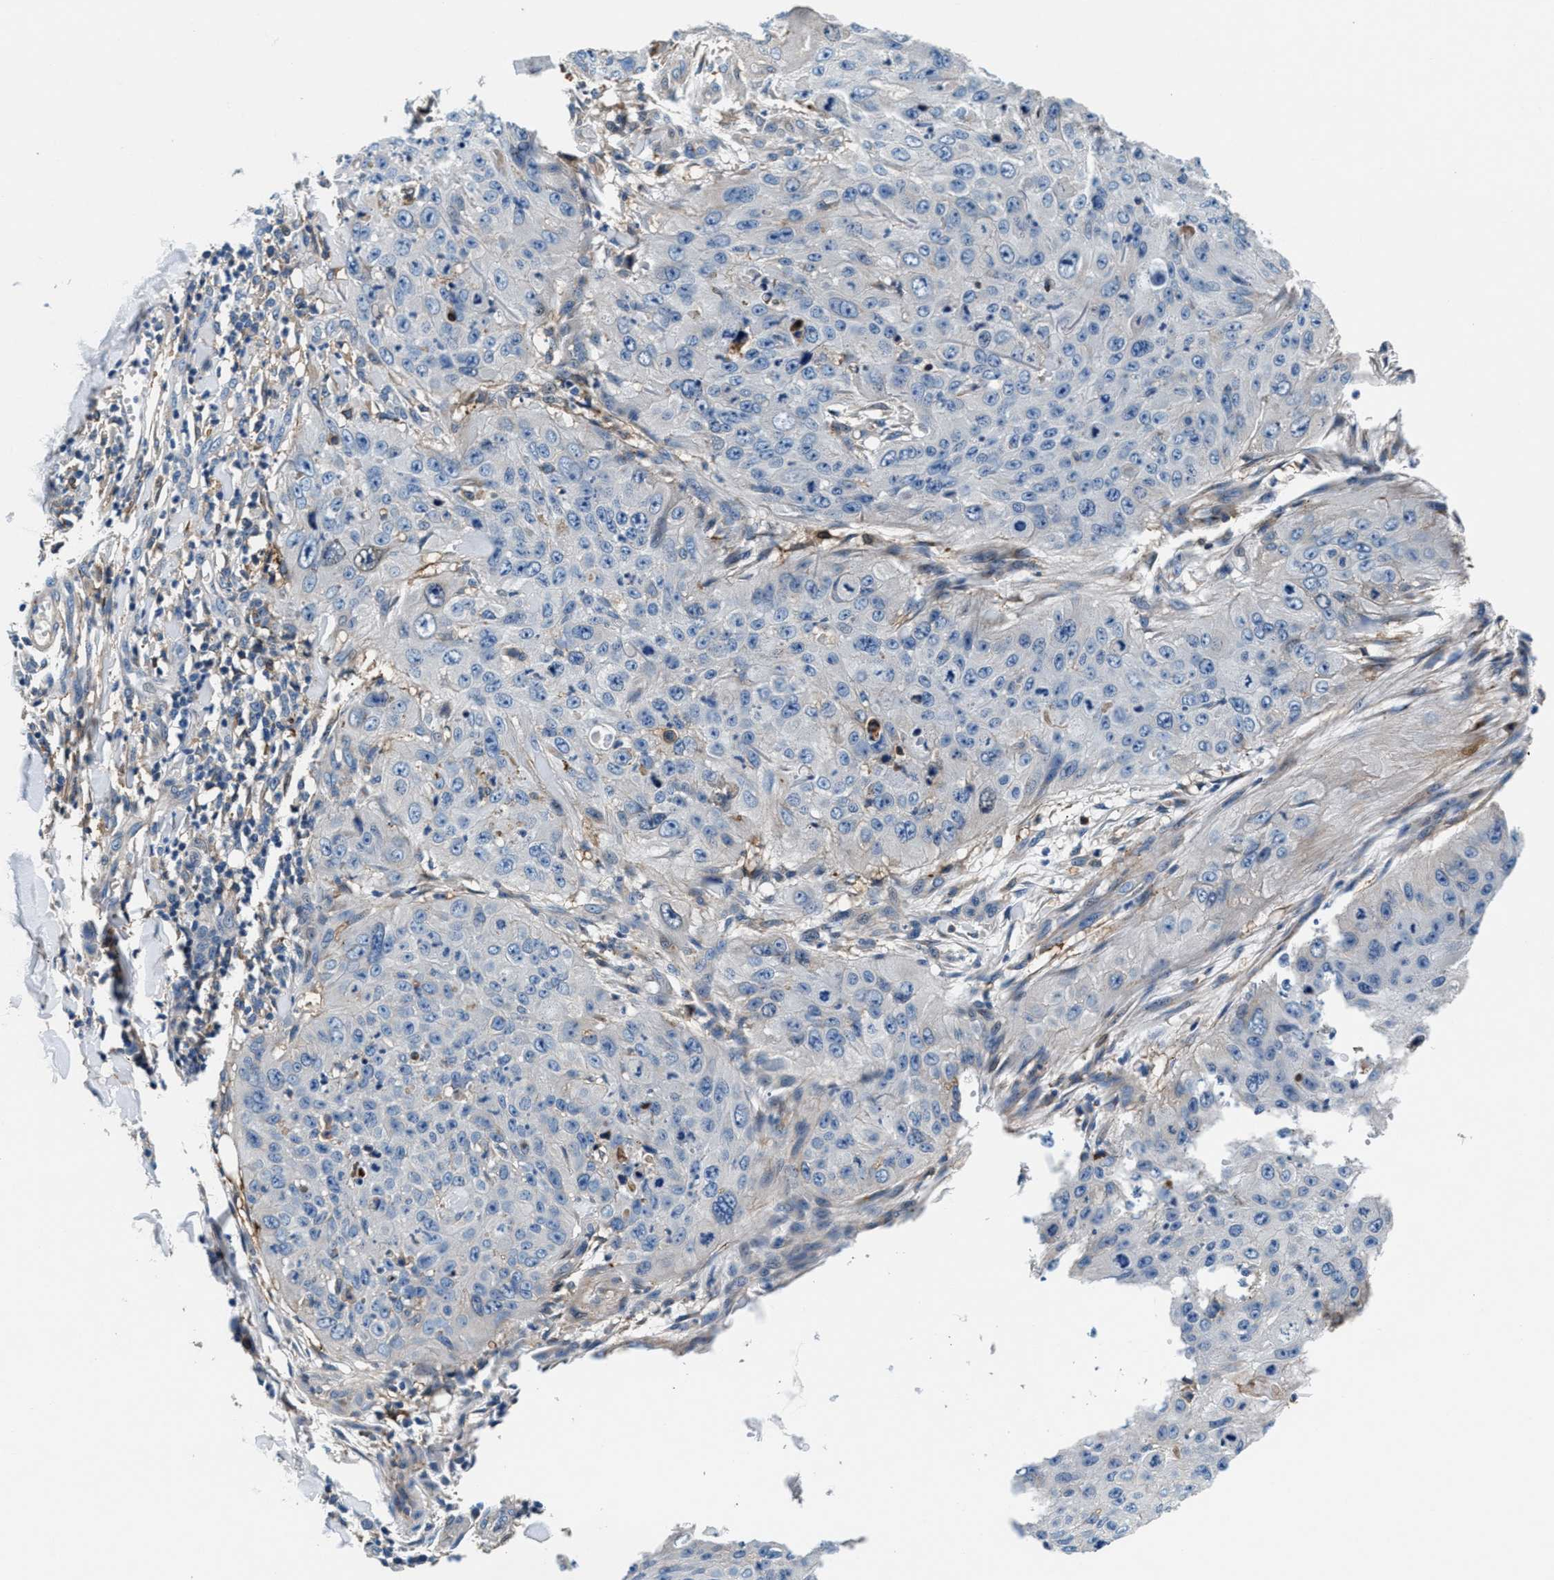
{"staining": {"intensity": "negative", "quantity": "none", "location": "none"}, "tissue": "skin cancer", "cell_type": "Tumor cells", "image_type": "cancer", "snomed": [{"axis": "morphology", "description": "Squamous cell carcinoma, NOS"}, {"axis": "topography", "description": "Skin"}], "caption": "The immunohistochemistry (IHC) micrograph has no significant expression in tumor cells of skin squamous cell carcinoma tissue.", "gene": "SLFN11", "patient": {"sex": "female", "age": 80}}